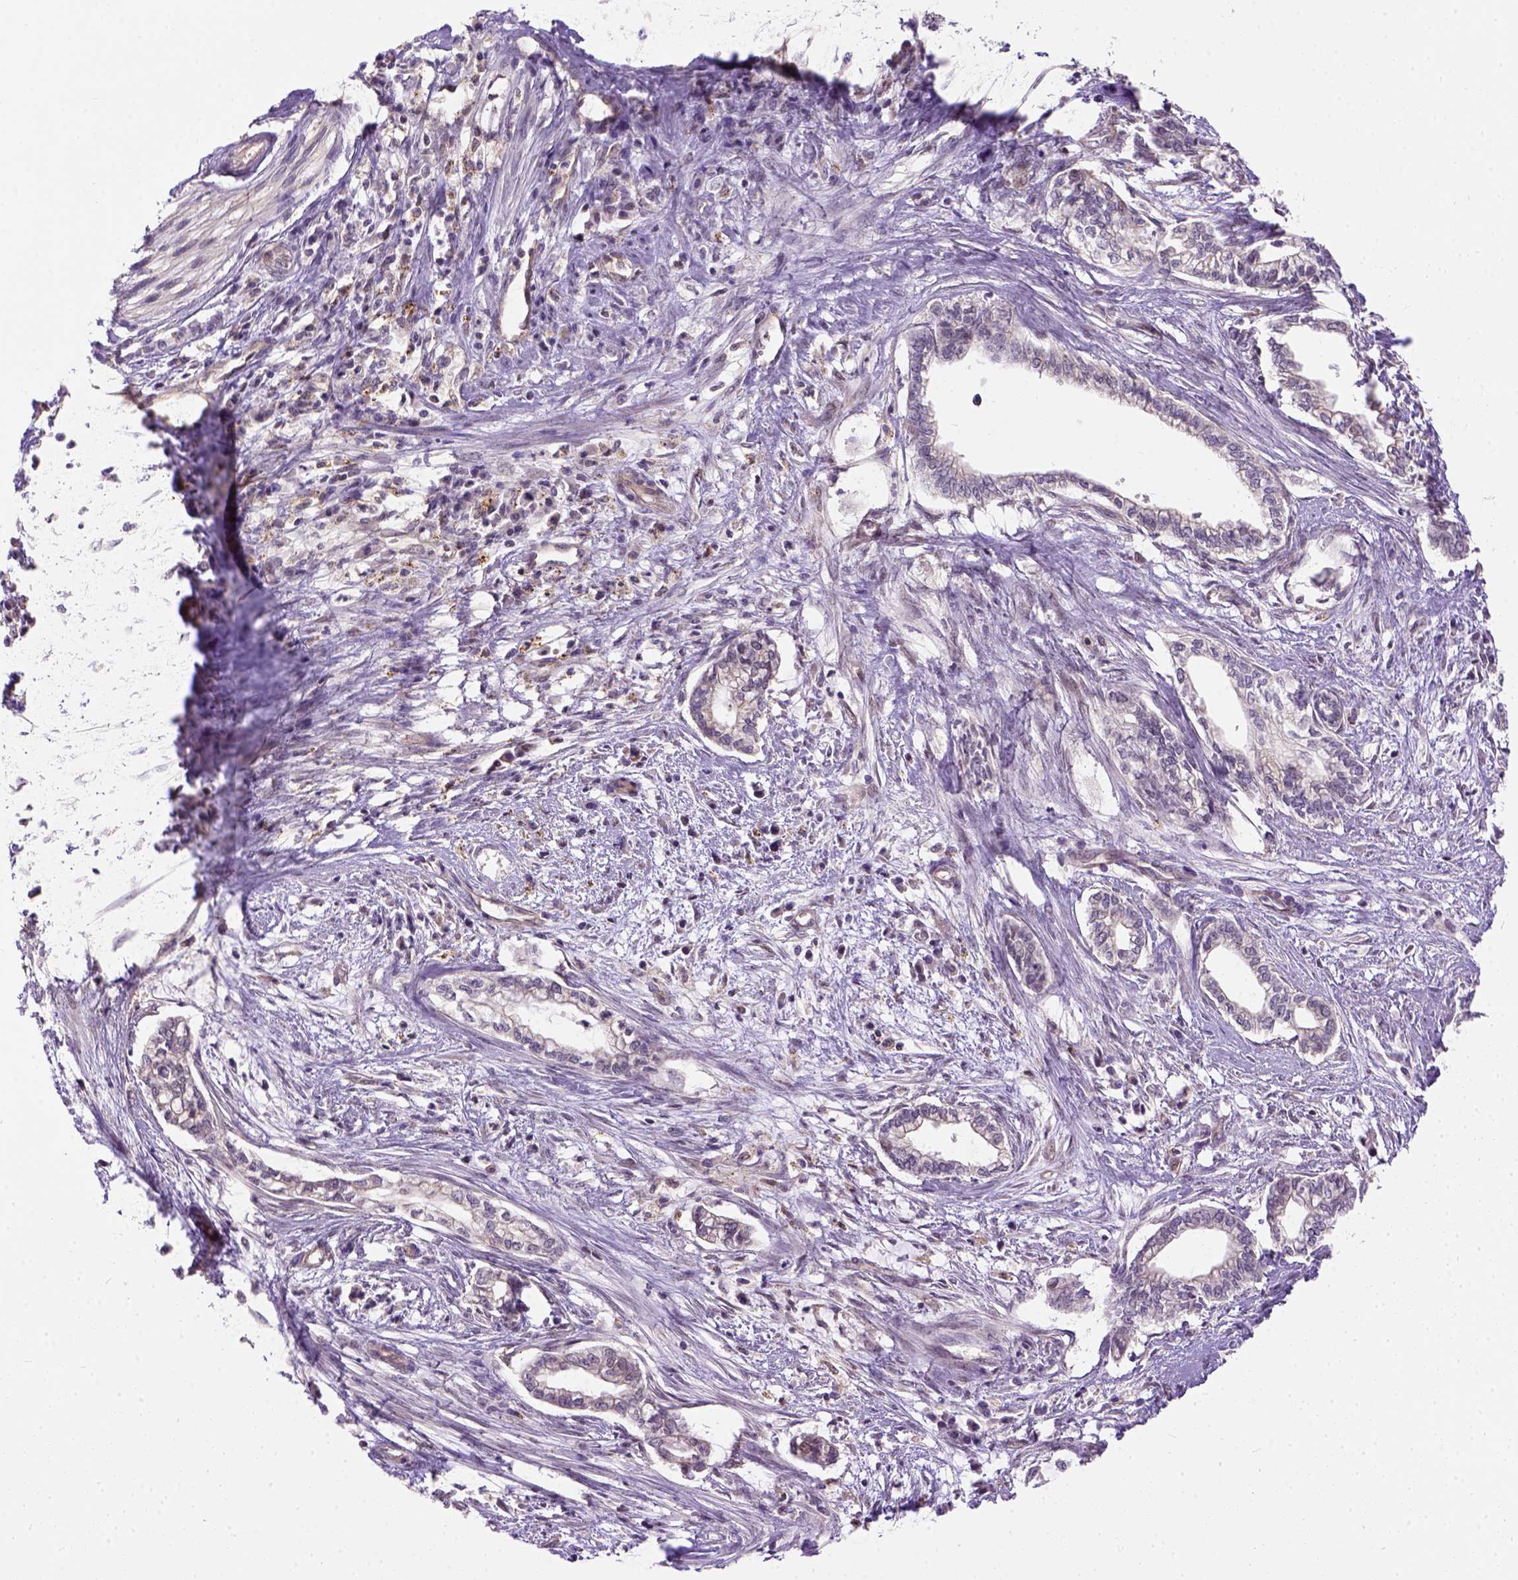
{"staining": {"intensity": "negative", "quantity": "none", "location": "none"}, "tissue": "cervical cancer", "cell_type": "Tumor cells", "image_type": "cancer", "snomed": [{"axis": "morphology", "description": "Adenocarcinoma, NOS"}, {"axis": "topography", "description": "Cervix"}], "caption": "High power microscopy histopathology image of an IHC photomicrograph of cervical adenocarcinoma, revealing no significant expression in tumor cells.", "gene": "KAZN", "patient": {"sex": "female", "age": 62}}